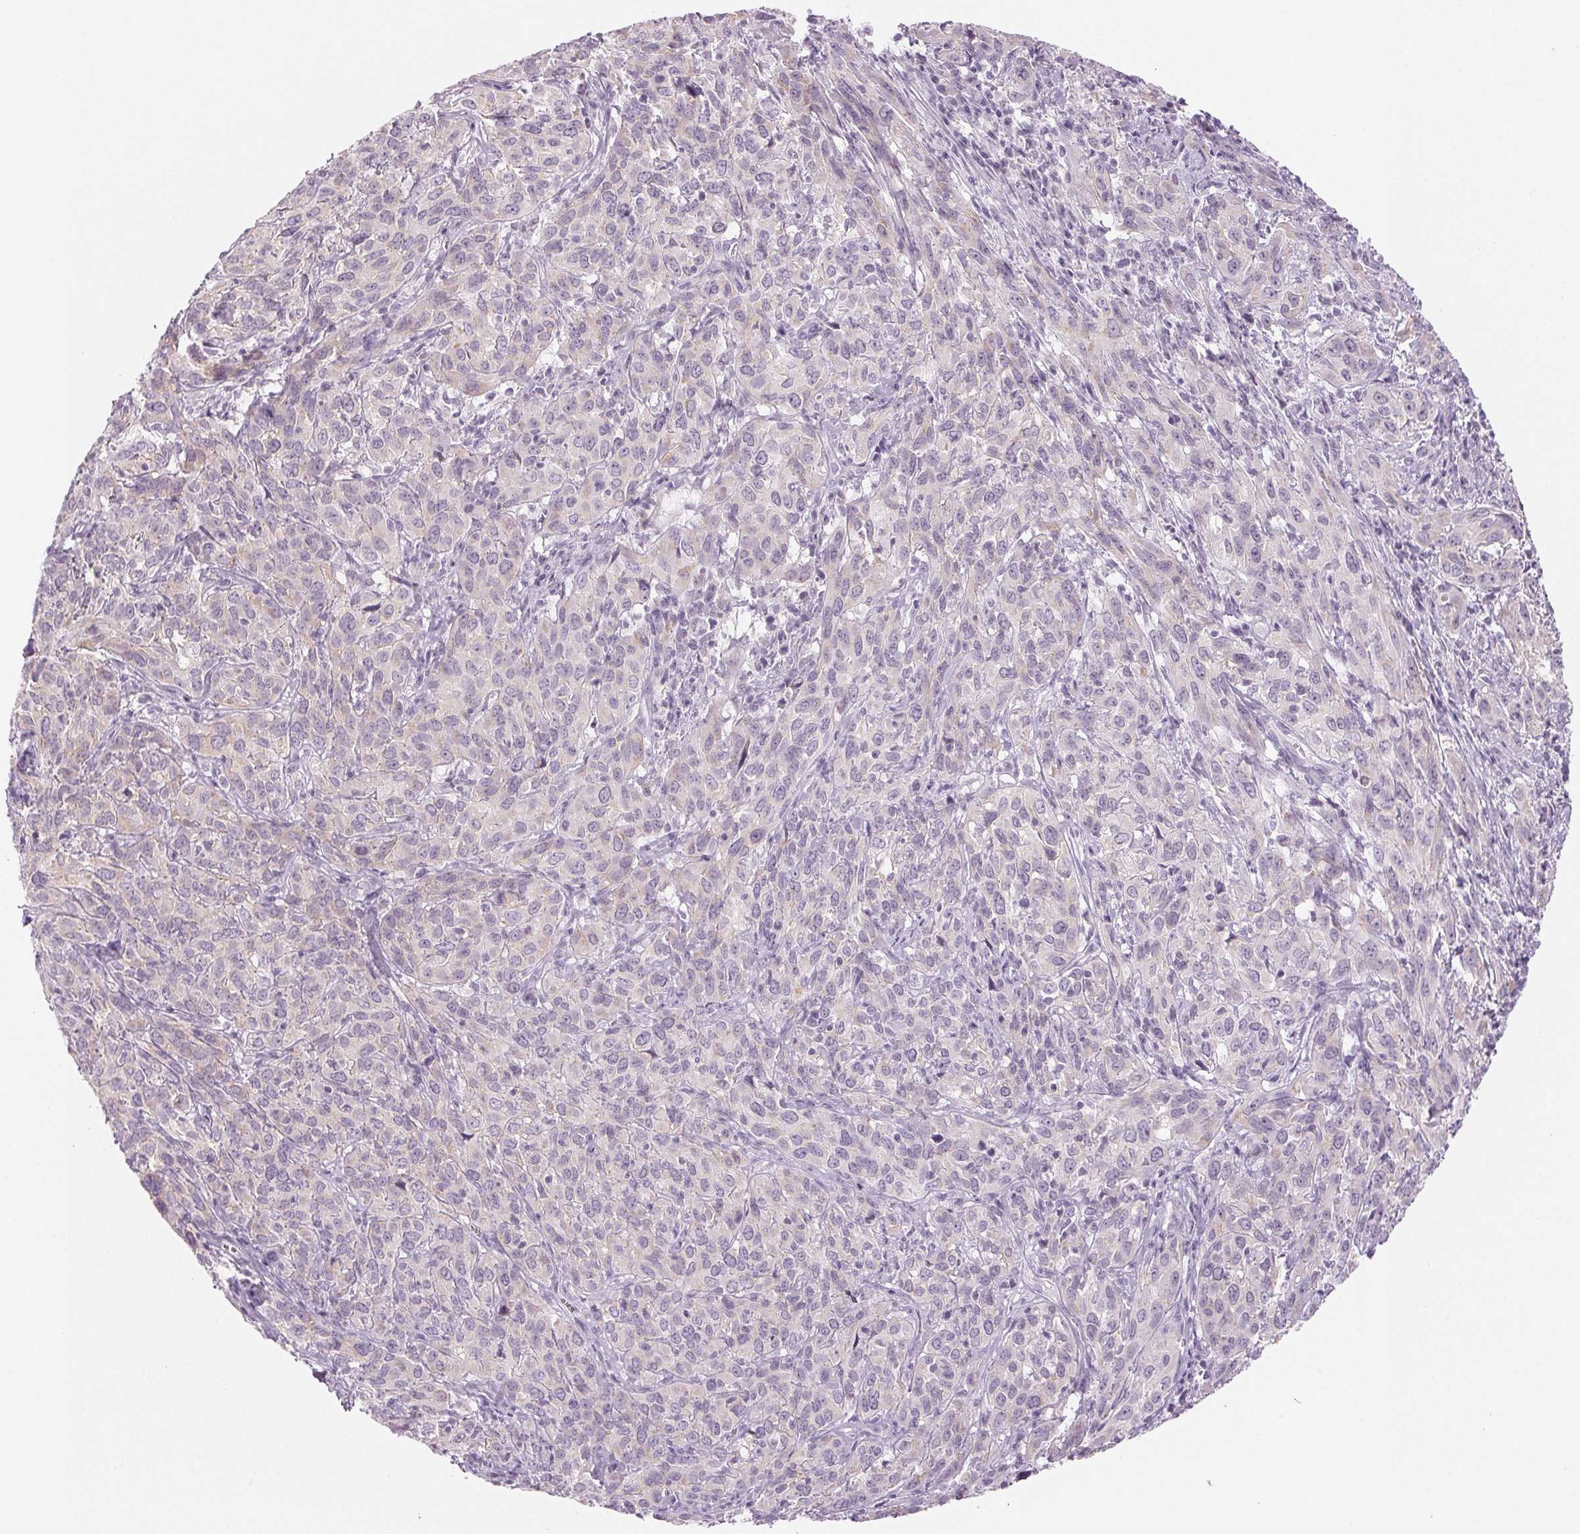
{"staining": {"intensity": "negative", "quantity": "none", "location": "none"}, "tissue": "cervical cancer", "cell_type": "Tumor cells", "image_type": "cancer", "snomed": [{"axis": "morphology", "description": "Squamous cell carcinoma, NOS"}, {"axis": "topography", "description": "Cervix"}], "caption": "IHC photomicrograph of squamous cell carcinoma (cervical) stained for a protein (brown), which exhibits no positivity in tumor cells.", "gene": "EHHADH", "patient": {"sex": "female", "age": 51}}